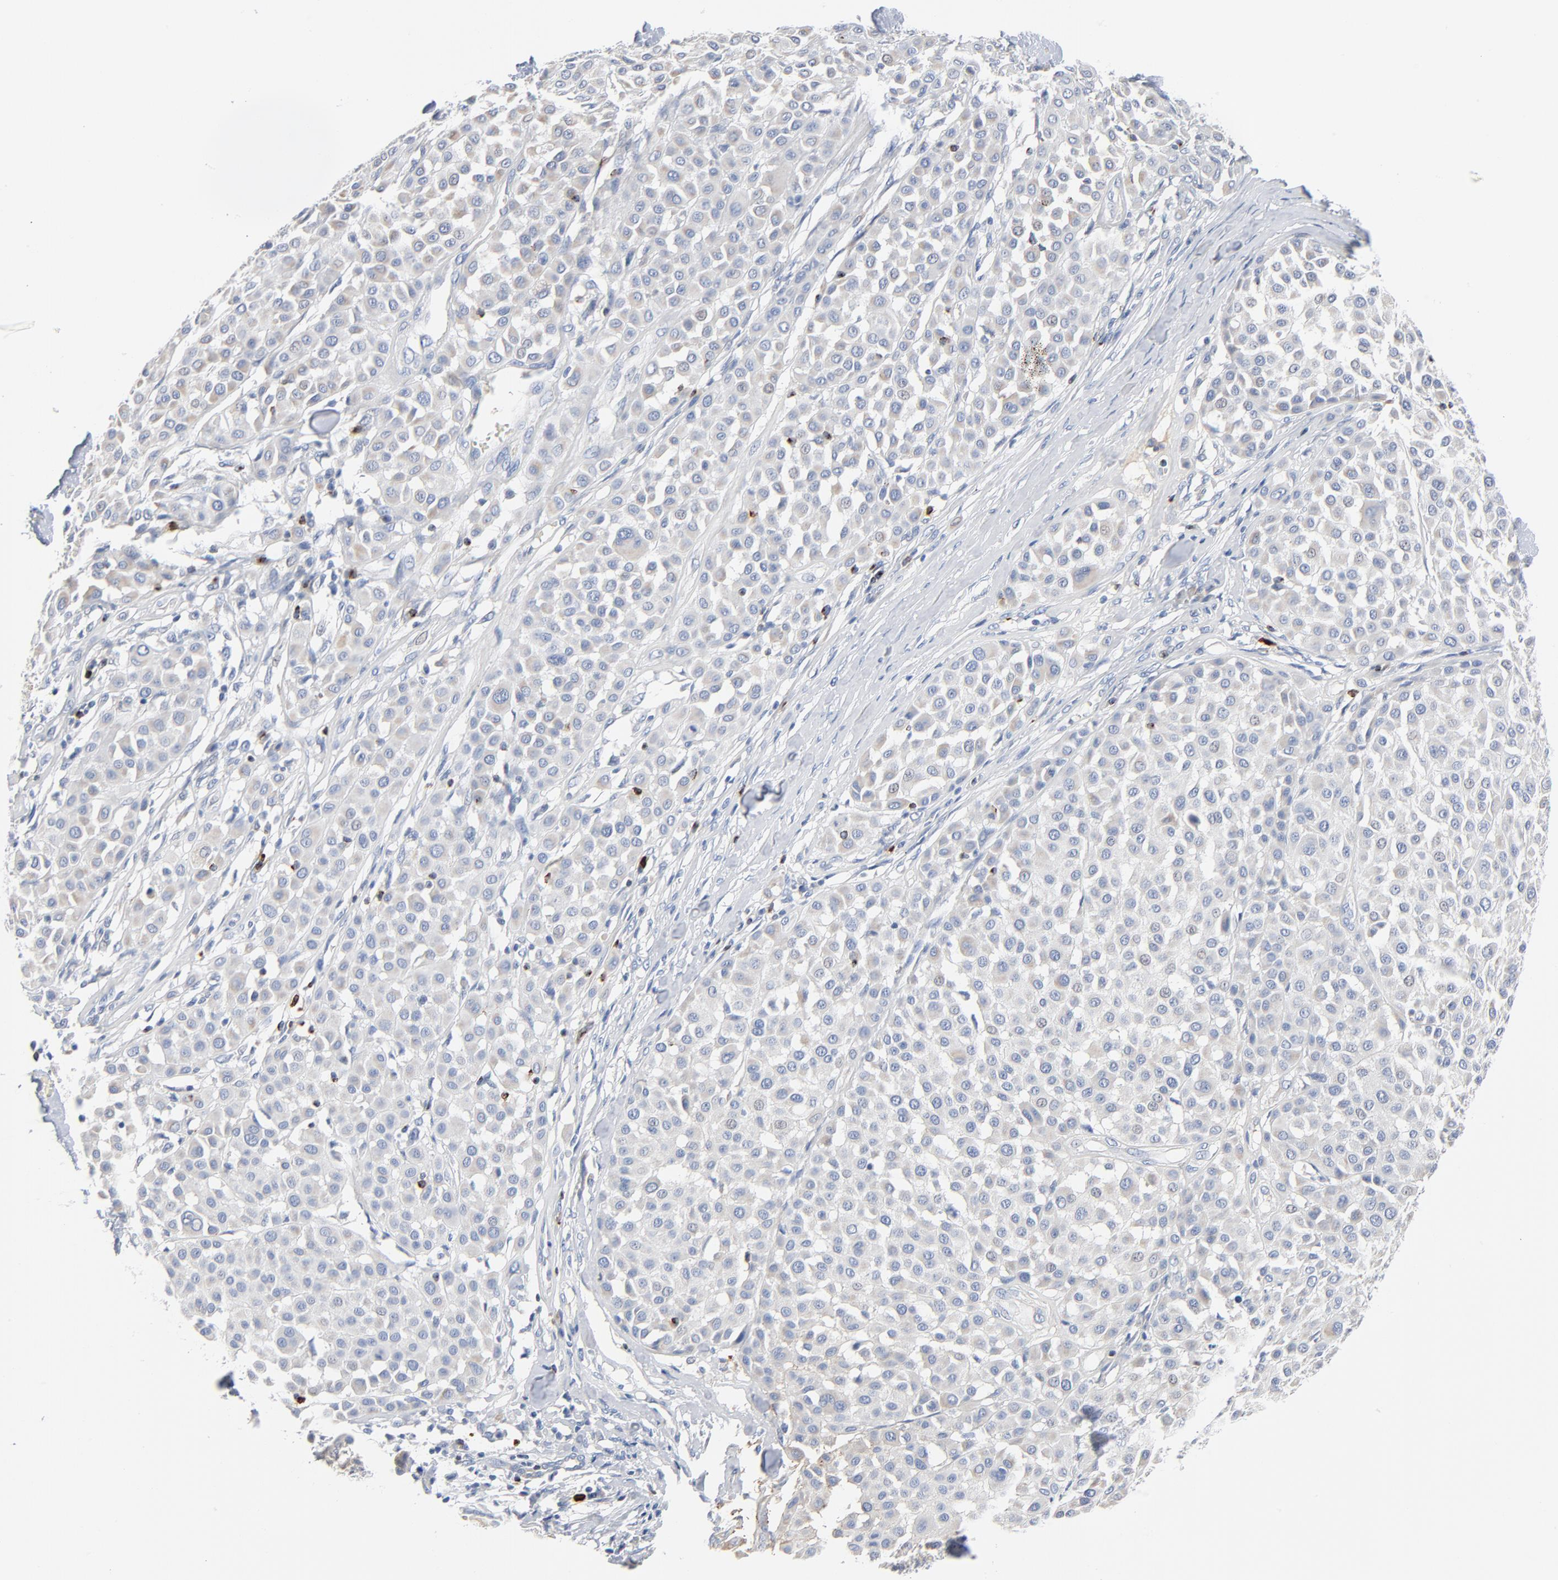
{"staining": {"intensity": "negative", "quantity": "none", "location": "none"}, "tissue": "melanoma", "cell_type": "Tumor cells", "image_type": "cancer", "snomed": [{"axis": "morphology", "description": "Malignant melanoma, Metastatic site"}, {"axis": "topography", "description": "Soft tissue"}], "caption": "Malignant melanoma (metastatic site) was stained to show a protein in brown. There is no significant staining in tumor cells.", "gene": "GZMB", "patient": {"sex": "male", "age": 41}}